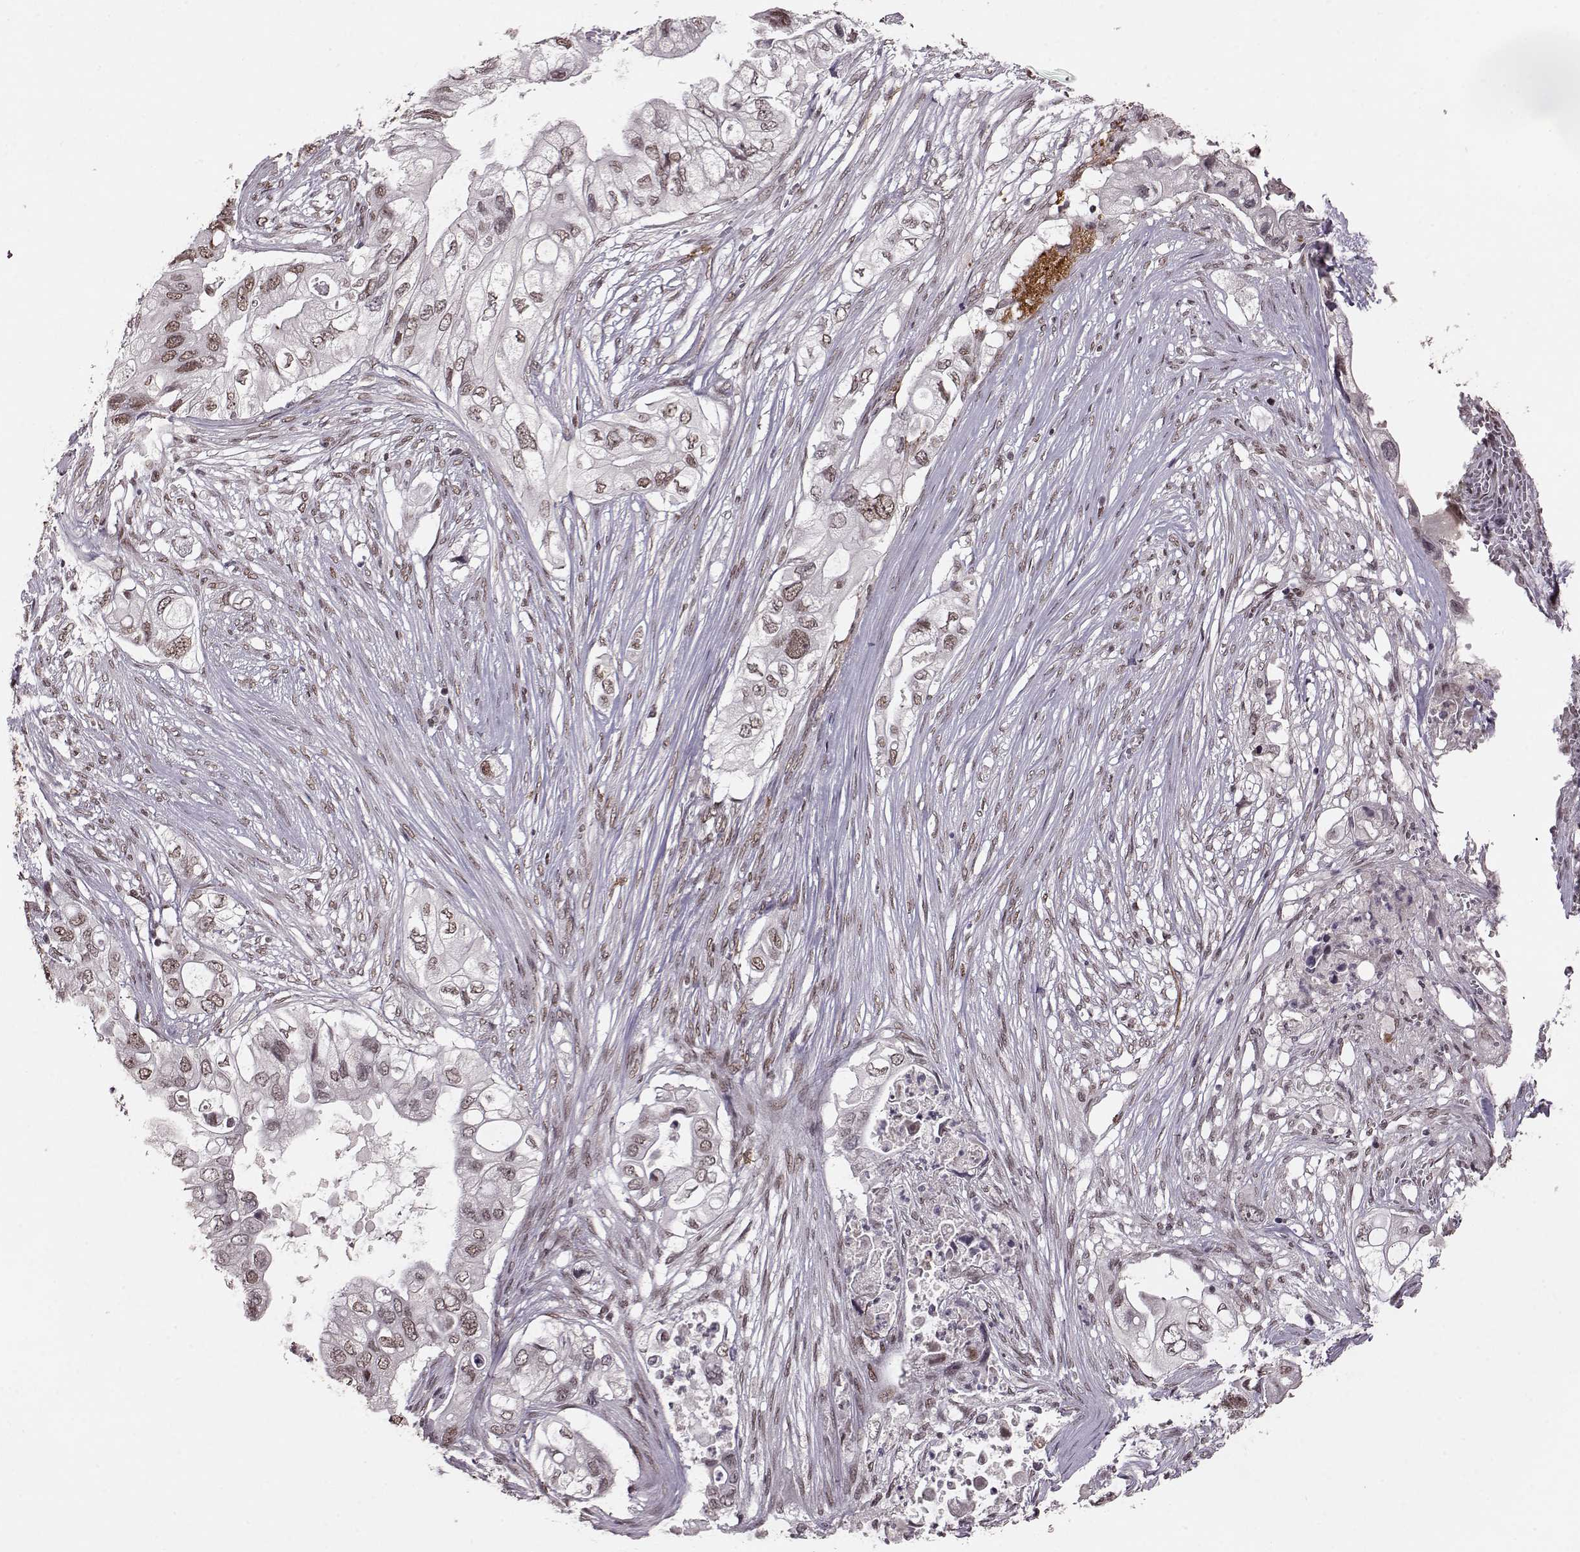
{"staining": {"intensity": "weak", "quantity": ">75%", "location": "nuclear"}, "tissue": "pancreatic cancer", "cell_type": "Tumor cells", "image_type": "cancer", "snomed": [{"axis": "morphology", "description": "Adenocarcinoma, NOS"}, {"axis": "topography", "description": "Pancreas"}], "caption": "Human pancreatic cancer (adenocarcinoma) stained with a protein marker displays weak staining in tumor cells.", "gene": "RRAGD", "patient": {"sex": "female", "age": 72}}